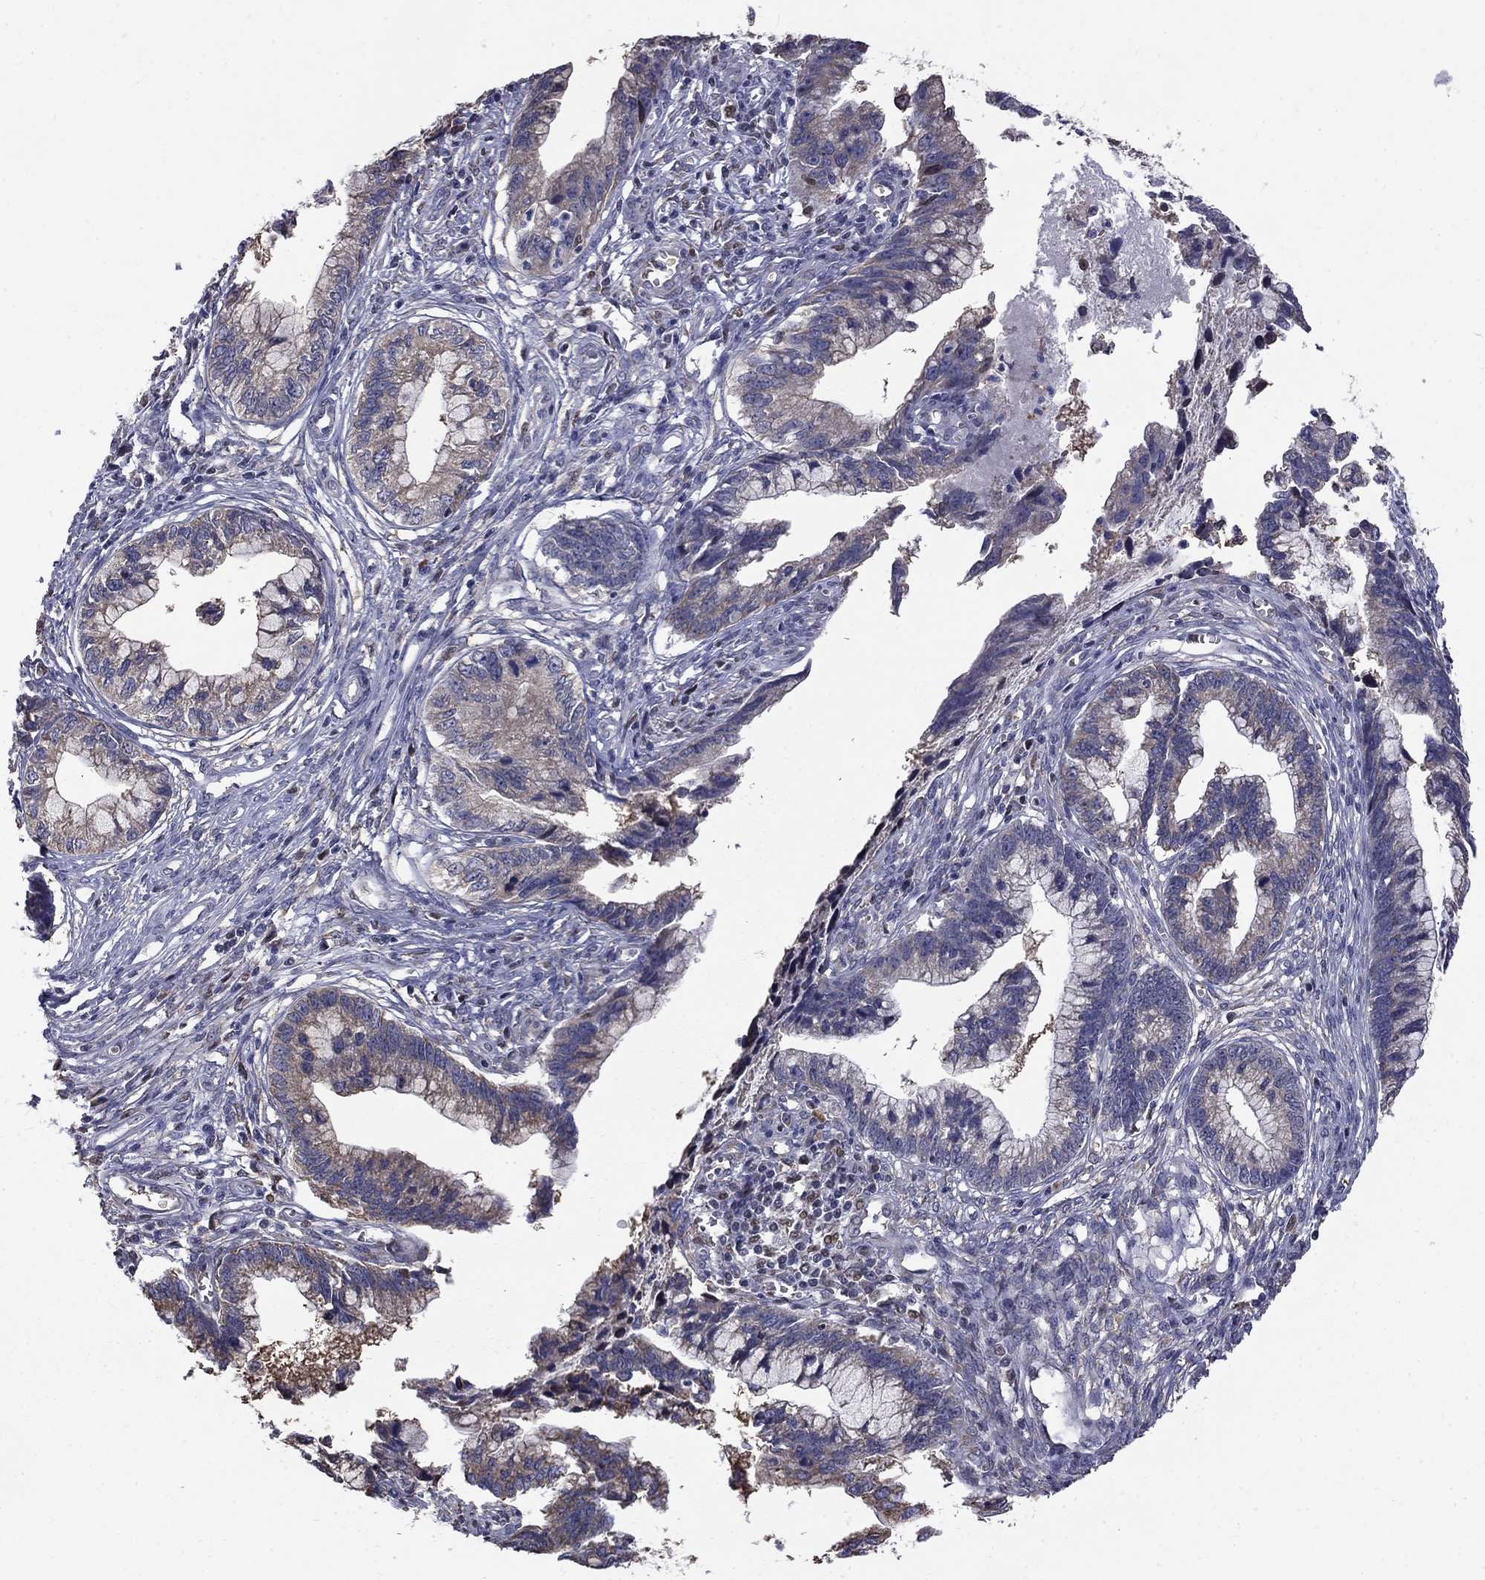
{"staining": {"intensity": "weak", "quantity": "<25%", "location": "cytoplasmic/membranous"}, "tissue": "cervical cancer", "cell_type": "Tumor cells", "image_type": "cancer", "snomed": [{"axis": "morphology", "description": "Adenocarcinoma, NOS"}, {"axis": "topography", "description": "Cervix"}], "caption": "Cervical cancer (adenocarcinoma) was stained to show a protein in brown. There is no significant positivity in tumor cells. (DAB immunohistochemistry (IHC) visualized using brightfield microscopy, high magnification).", "gene": "HSPB2", "patient": {"sex": "female", "age": 44}}